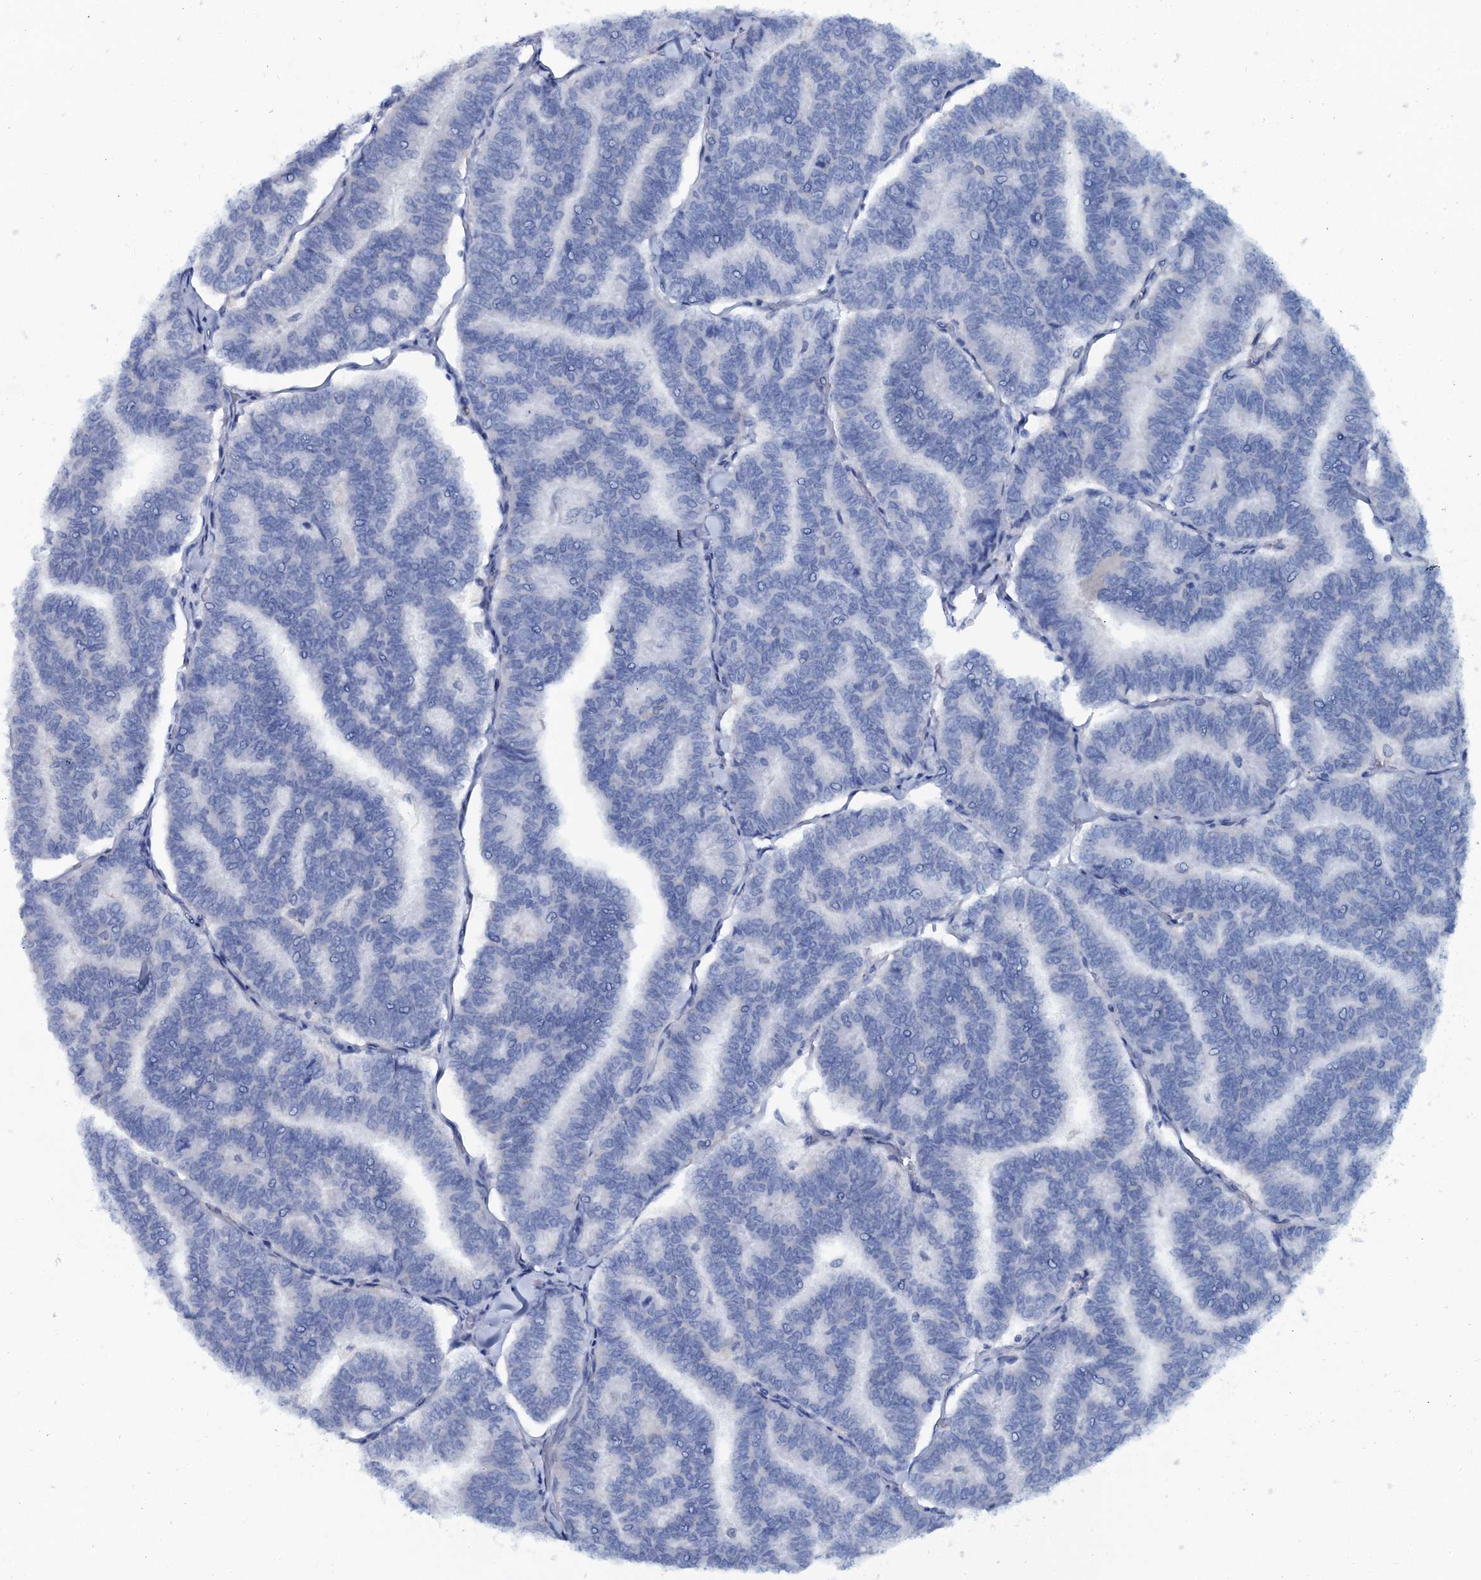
{"staining": {"intensity": "negative", "quantity": "none", "location": "none"}, "tissue": "thyroid cancer", "cell_type": "Tumor cells", "image_type": "cancer", "snomed": [{"axis": "morphology", "description": "Papillary adenocarcinoma, NOS"}, {"axis": "topography", "description": "Thyroid gland"}], "caption": "Tumor cells are negative for protein expression in human thyroid cancer (papillary adenocarcinoma). (DAB (3,3'-diaminobenzidine) IHC visualized using brightfield microscopy, high magnification).", "gene": "SLC4A7", "patient": {"sex": "female", "age": 35}}